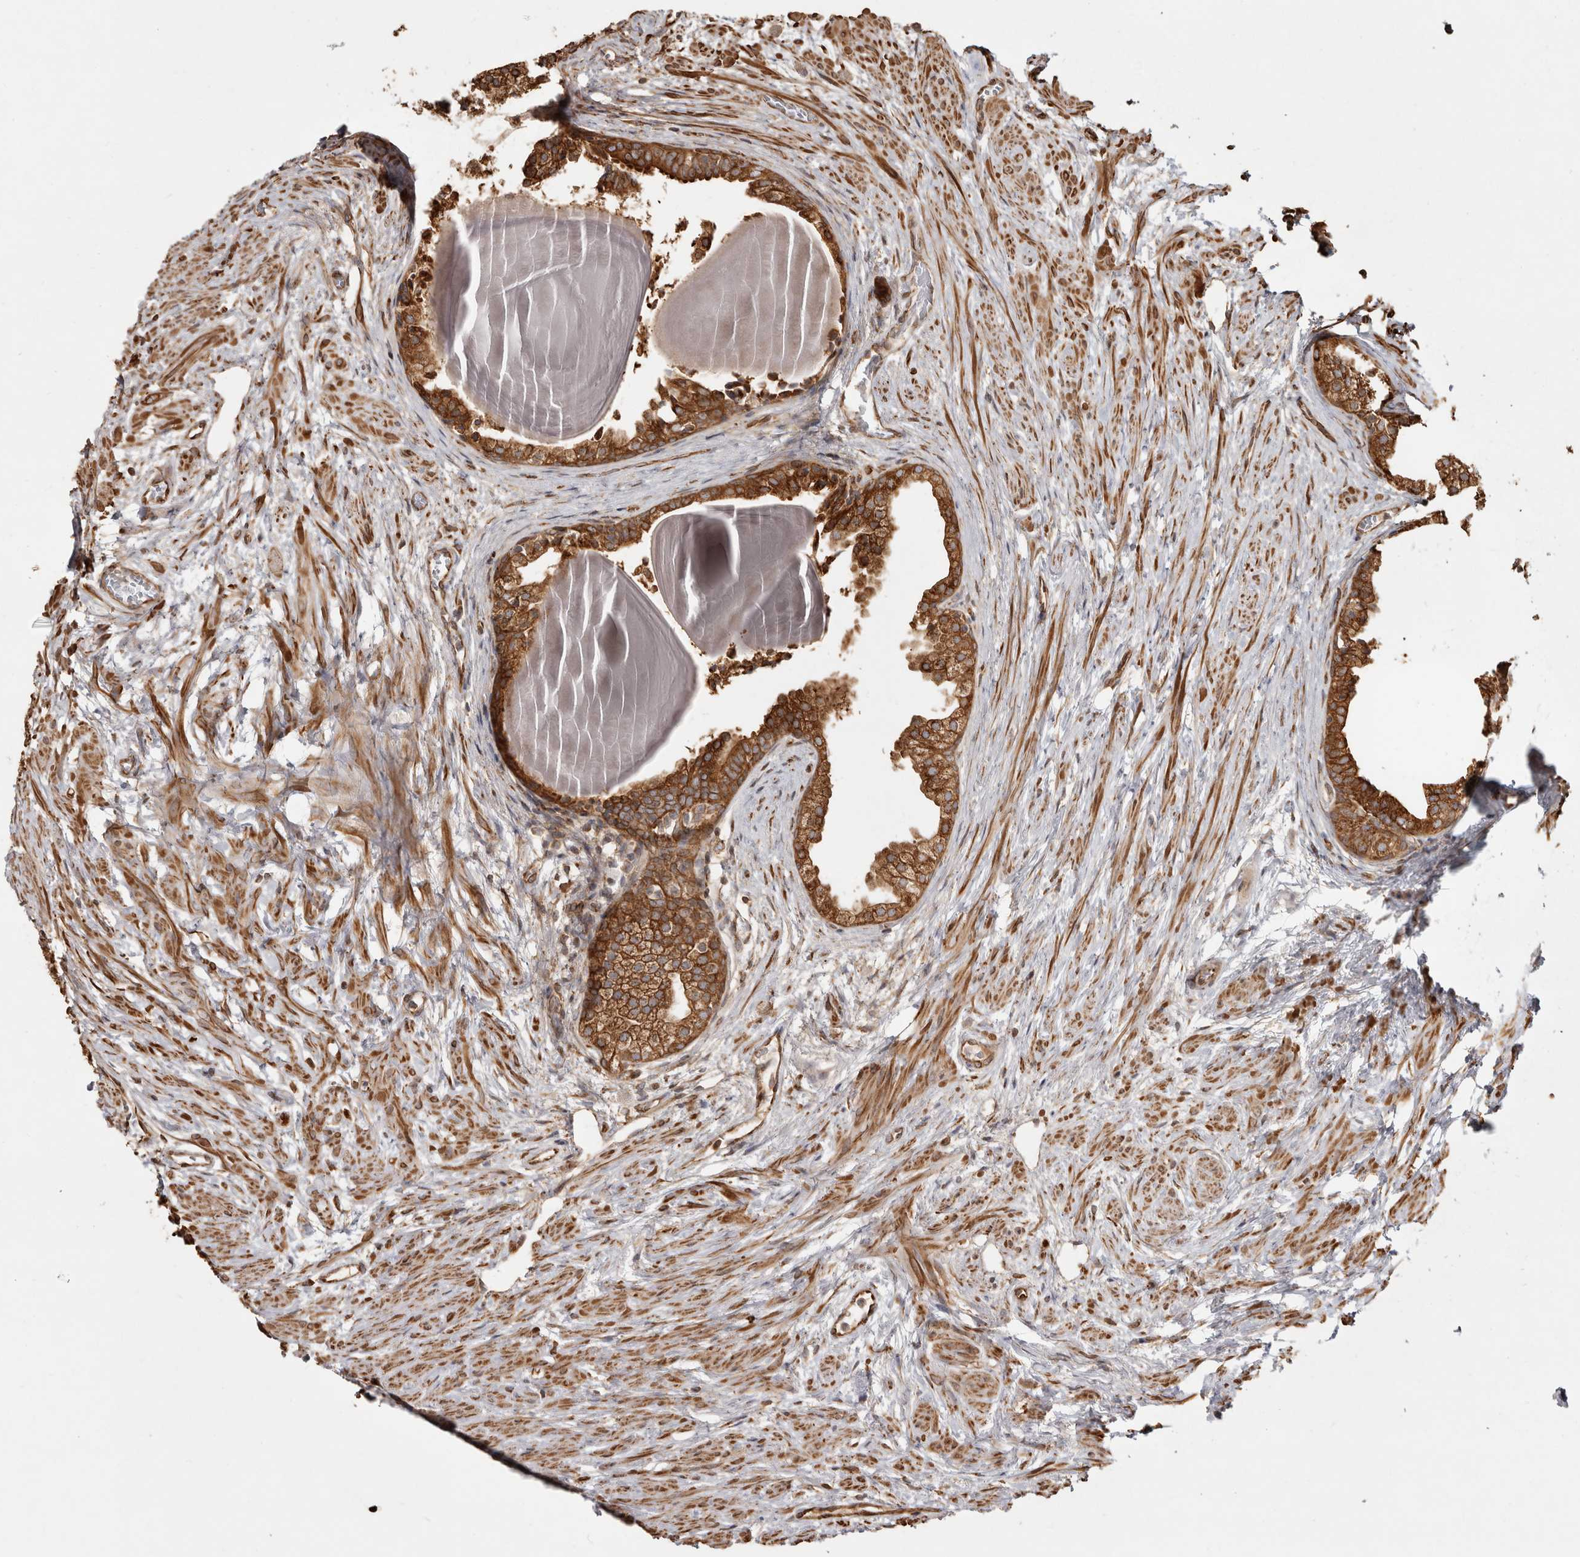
{"staining": {"intensity": "moderate", "quantity": ">75%", "location": "cytoplasmic/membranous"}, "tissue": "prostate", "cell_type": "Glandular cells", "image_type": "normal", "snomed": [{"axis": "morphology", "description": "Normal tissue, NOS"}, {"axis": "topography", "description": "Prostate"}], "caption": "Immunohistochemical staining of unremarkable prostate reveals >75% levels of moderate cytoplasmic/membranous protein expression in approximately >75% of glandular cells.", "gene": "CAMSAP2", "patient": {"sex": "male", "age": 48}}